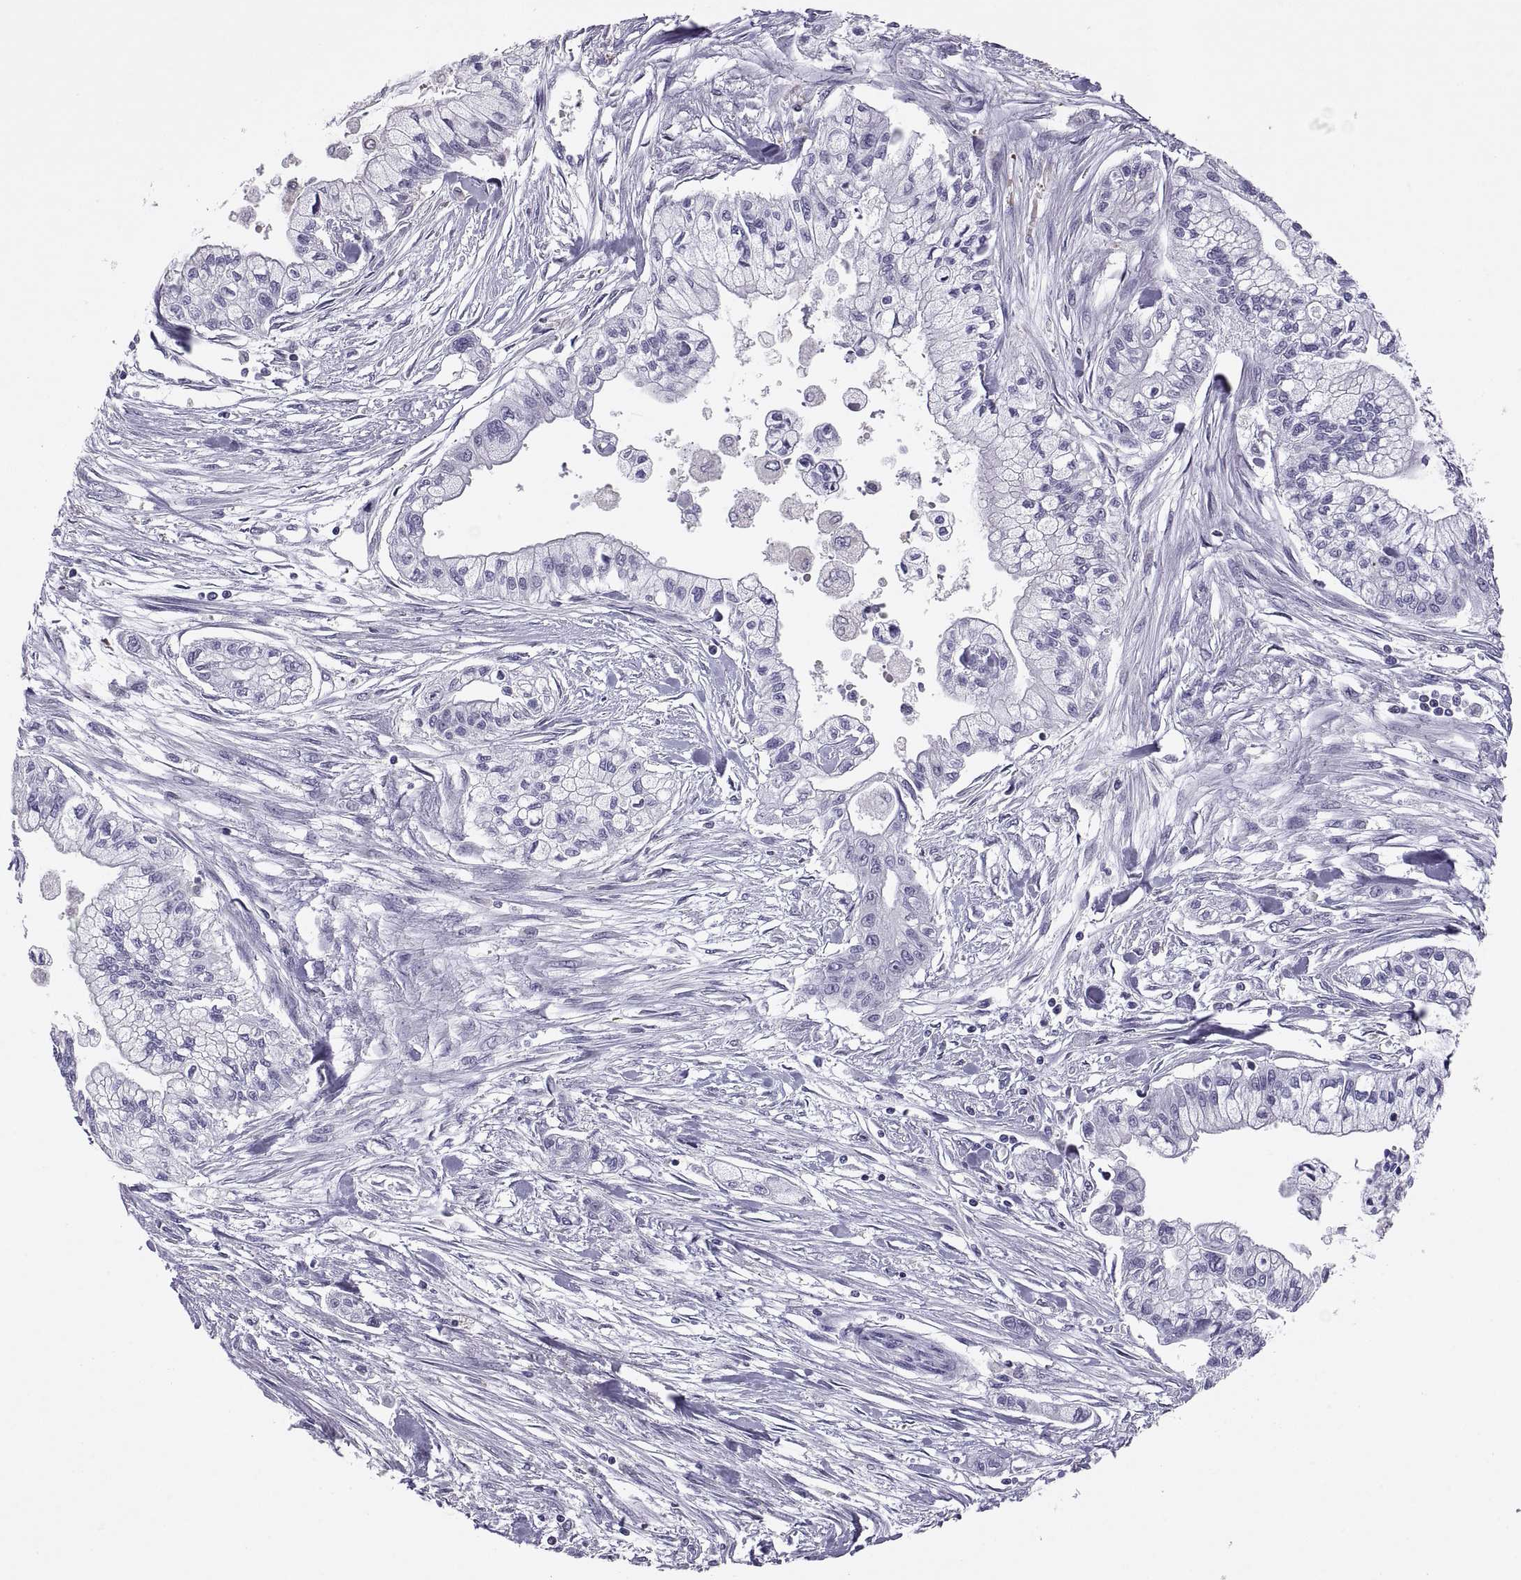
{"staining": {"intensity": "negative", "quantity": "none", "location": "none"}, "tissue": "pancreatic cancer", "cell_type": "Tumor cells", "image_type": "cancer", "snomed": [{"axis": "morphology", "description": "Adenocarcinoma, NOS"}, {"axis": "topography", "description": "Pancreas"}], "caption": "Pancreatic cancer was stained to show a protein in brown. There is no significant positivity in tumor cells.", "gene": "FGF9", "patient": {"sex": "male", "age": 54}}